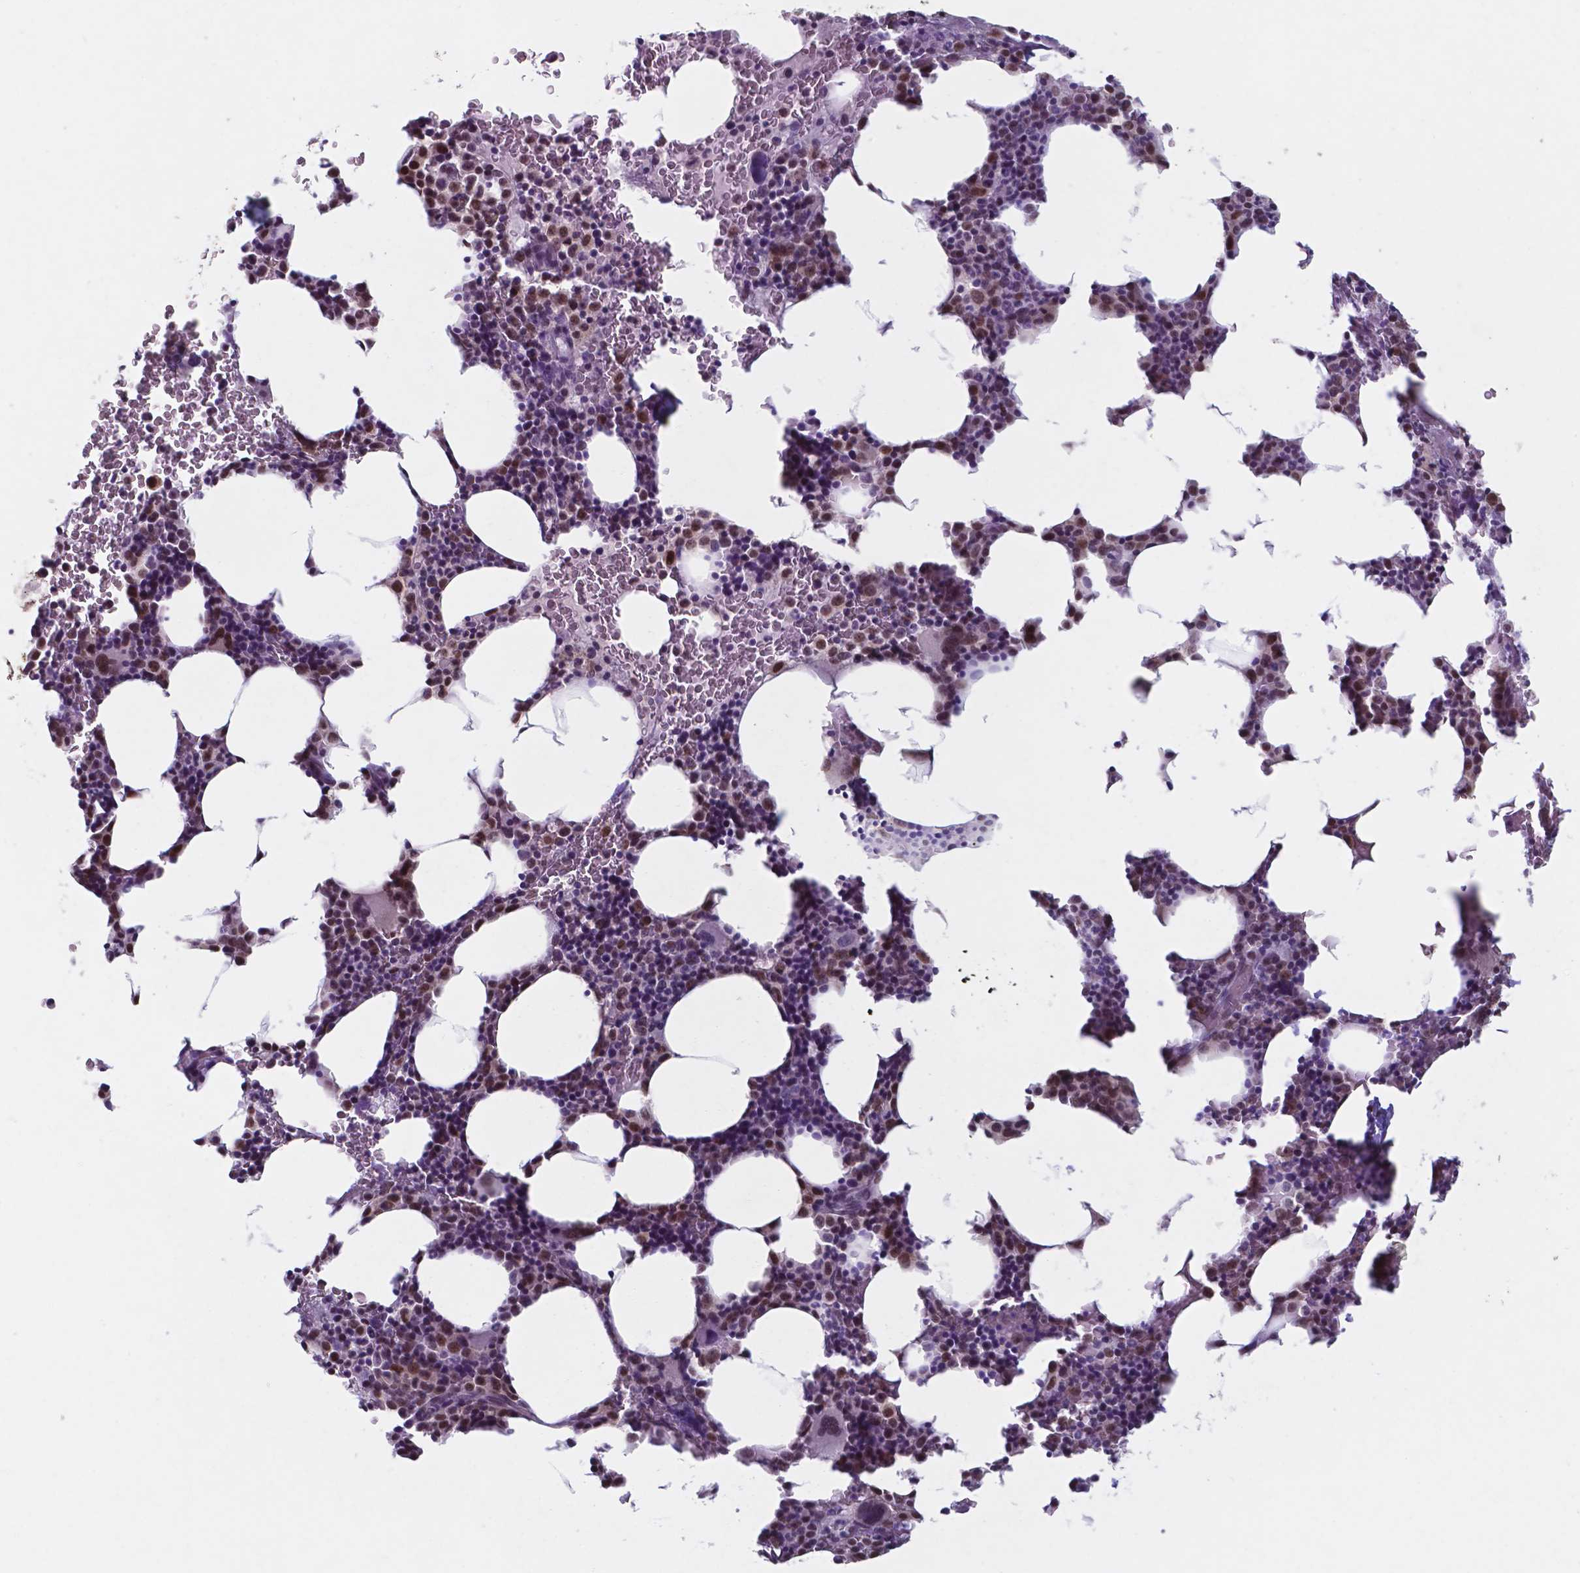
{"staining": {"intensity": "moderate", "quantity": "<25%", "location": "nuclear"}, "tissue": "bone marrow", "cell_type": "Hematopoietic cells", "image_type": "normal", "snomed": [{"axis": "morphology", "description": "Normal tissue, NOS"}, {"axis": "topography", "description": "Bone marrow"}], "caption": "Unremarkable bone marrow shows moderate nuclear expression in approximately <25% of hematopoietic cells.", "gene": "UBE2E2", "patient": {"sex": "male", "age": 73}}